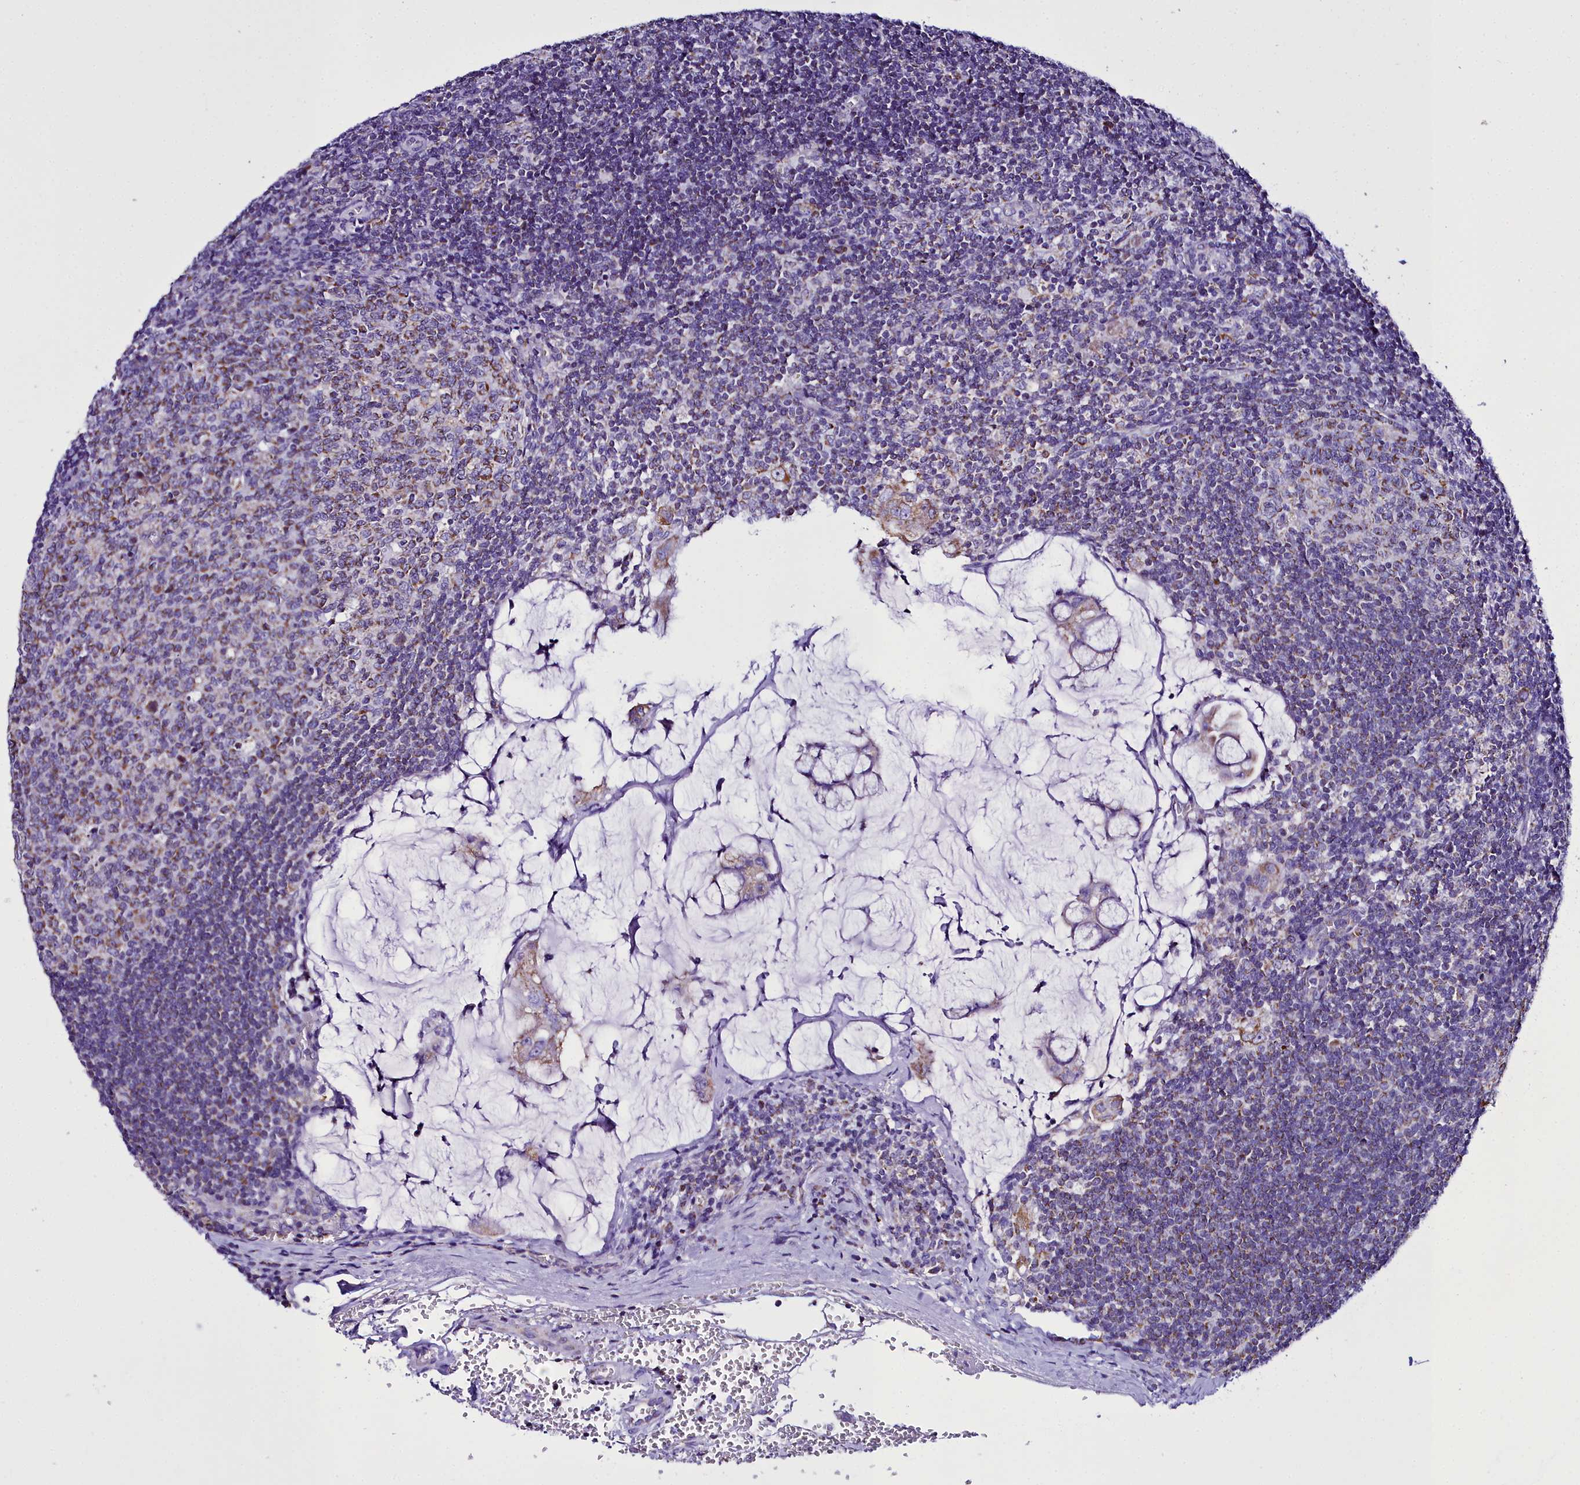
{"staining": {"intensity": "moderate", "quantity": ">75%", "location": "cytoplasmic/membranous"}, "tissue": "lymph node", "cell_type": "Germinal center cells", "image_type": "normal", "snomed": [{"axis": "morphology", "description": "Normal tissue, NOS"}, {"axis": "topography", "description": "Lymph node"}], "caption": "Unremarkable lymph node exhibits moderate cytoplasmic/membranous staining in approximately >75% of germinal center cells.", "gene": "WDFY3", "patient": {"sex": "female", "age": 73}}